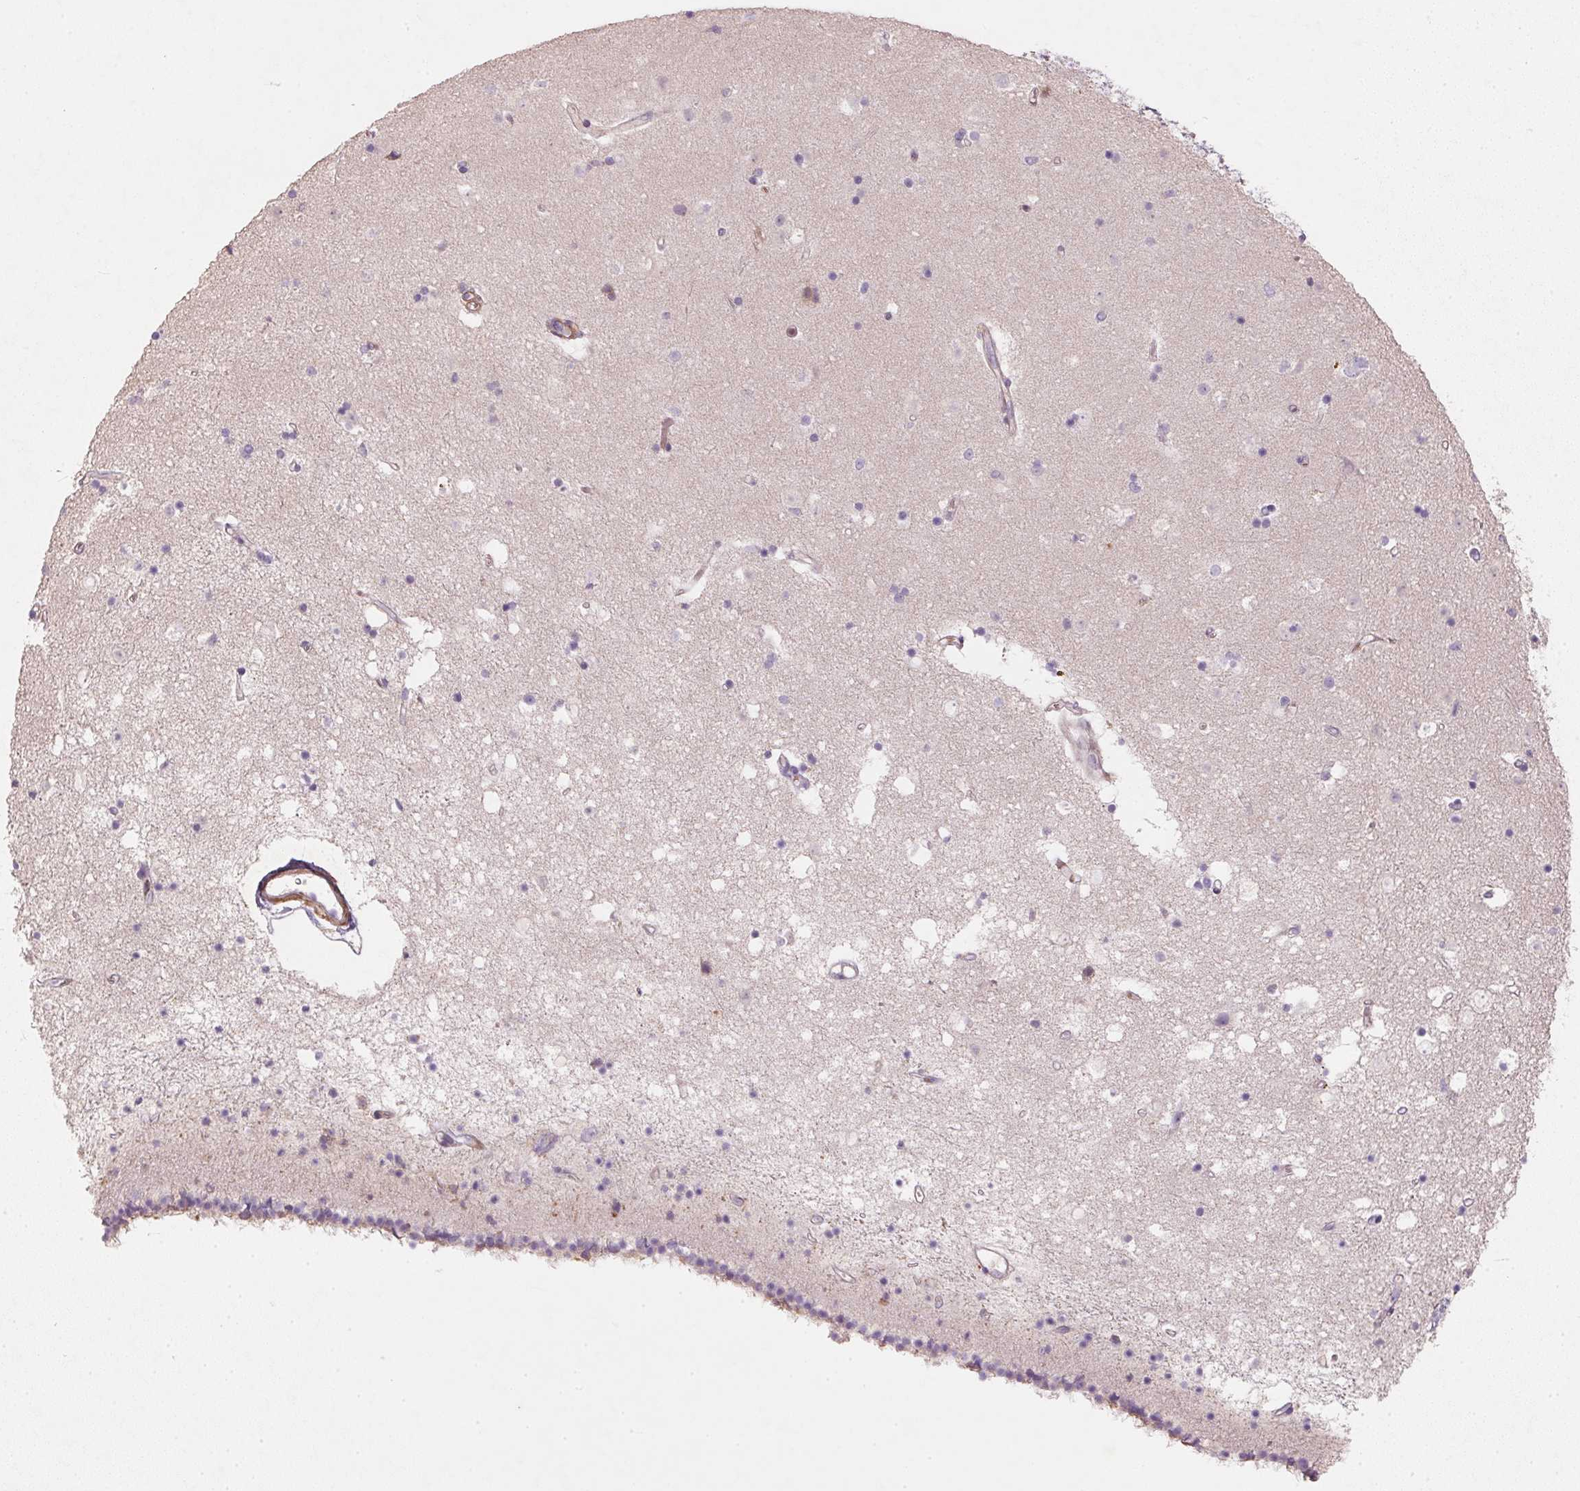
{"staining": {"intensity": "negative", "quantity": "none", "location": "none"}, "tissue": "caudate", "cell_type": "Glial cells", "image_type": "normal", "snomed": [{"axis": "morphology", "description": "Normal tissue, NOS"}, {"axis": "topography", "description": "Lateral ventricle wall"}], "caption": "Immunohistochemical staining of unremarkable human caudate exhibits no significant expression in glial cells.", "gene": "KCNK15", "patient": {"sex": "female", "age": 71}}